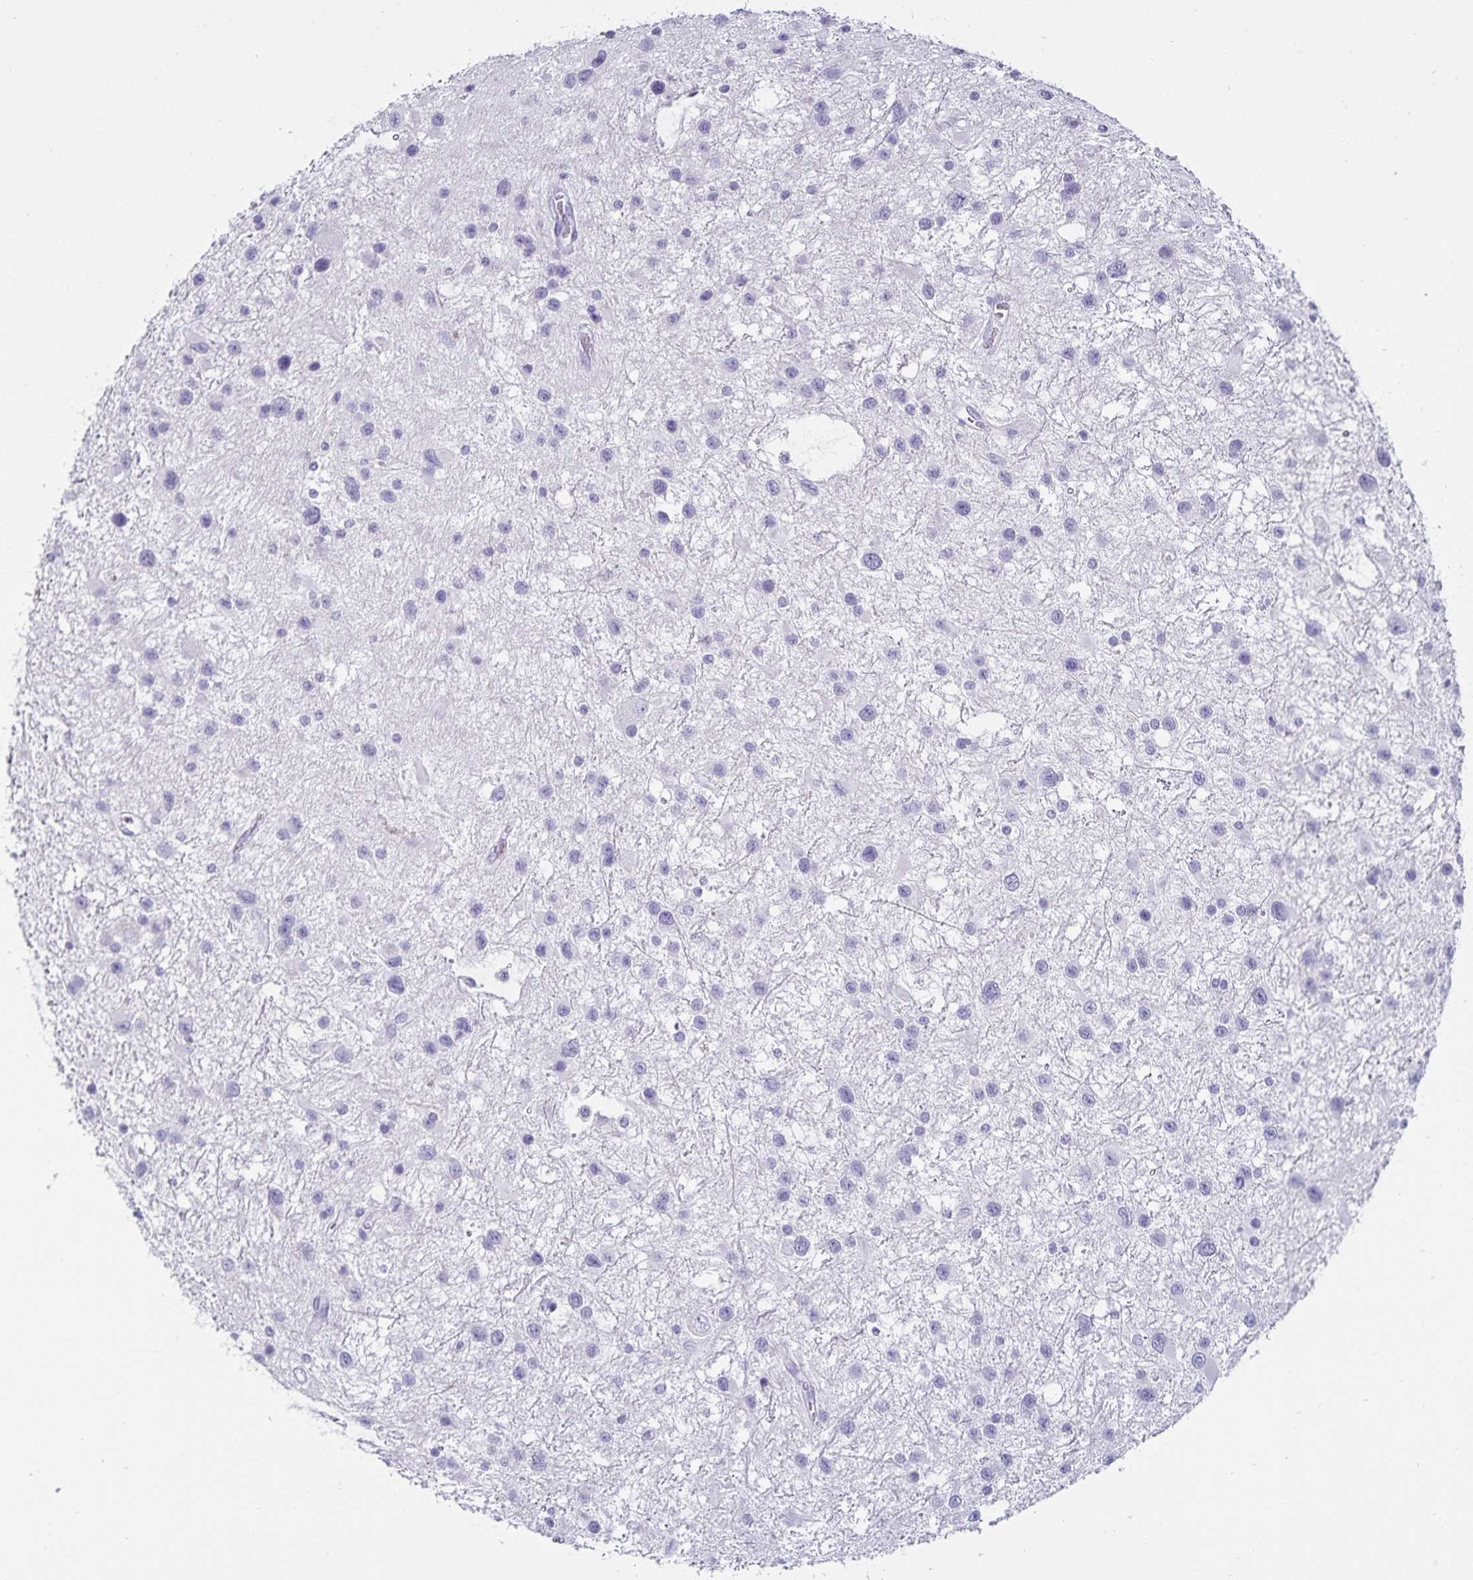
{"staining": {"intensity": "negative", "quantity": "none", "location": "none"}, "tissue": "glioma", "cell_type": "Tumor cells", "image_type": "cancer", "snomed": [{"axis": "morphology", "description": "Glioma, malignant, Low grade"}, {"axis": "topography", "description": "Brain"}], "caption": "An immunohistochemistry micrograph of malignant glioma (low-grade) is shown. There is no staining in tumor cells of malignant glioma (low-grade).", "gene": "DEFA6", "patient": {"sex": "female", "age": 32}}